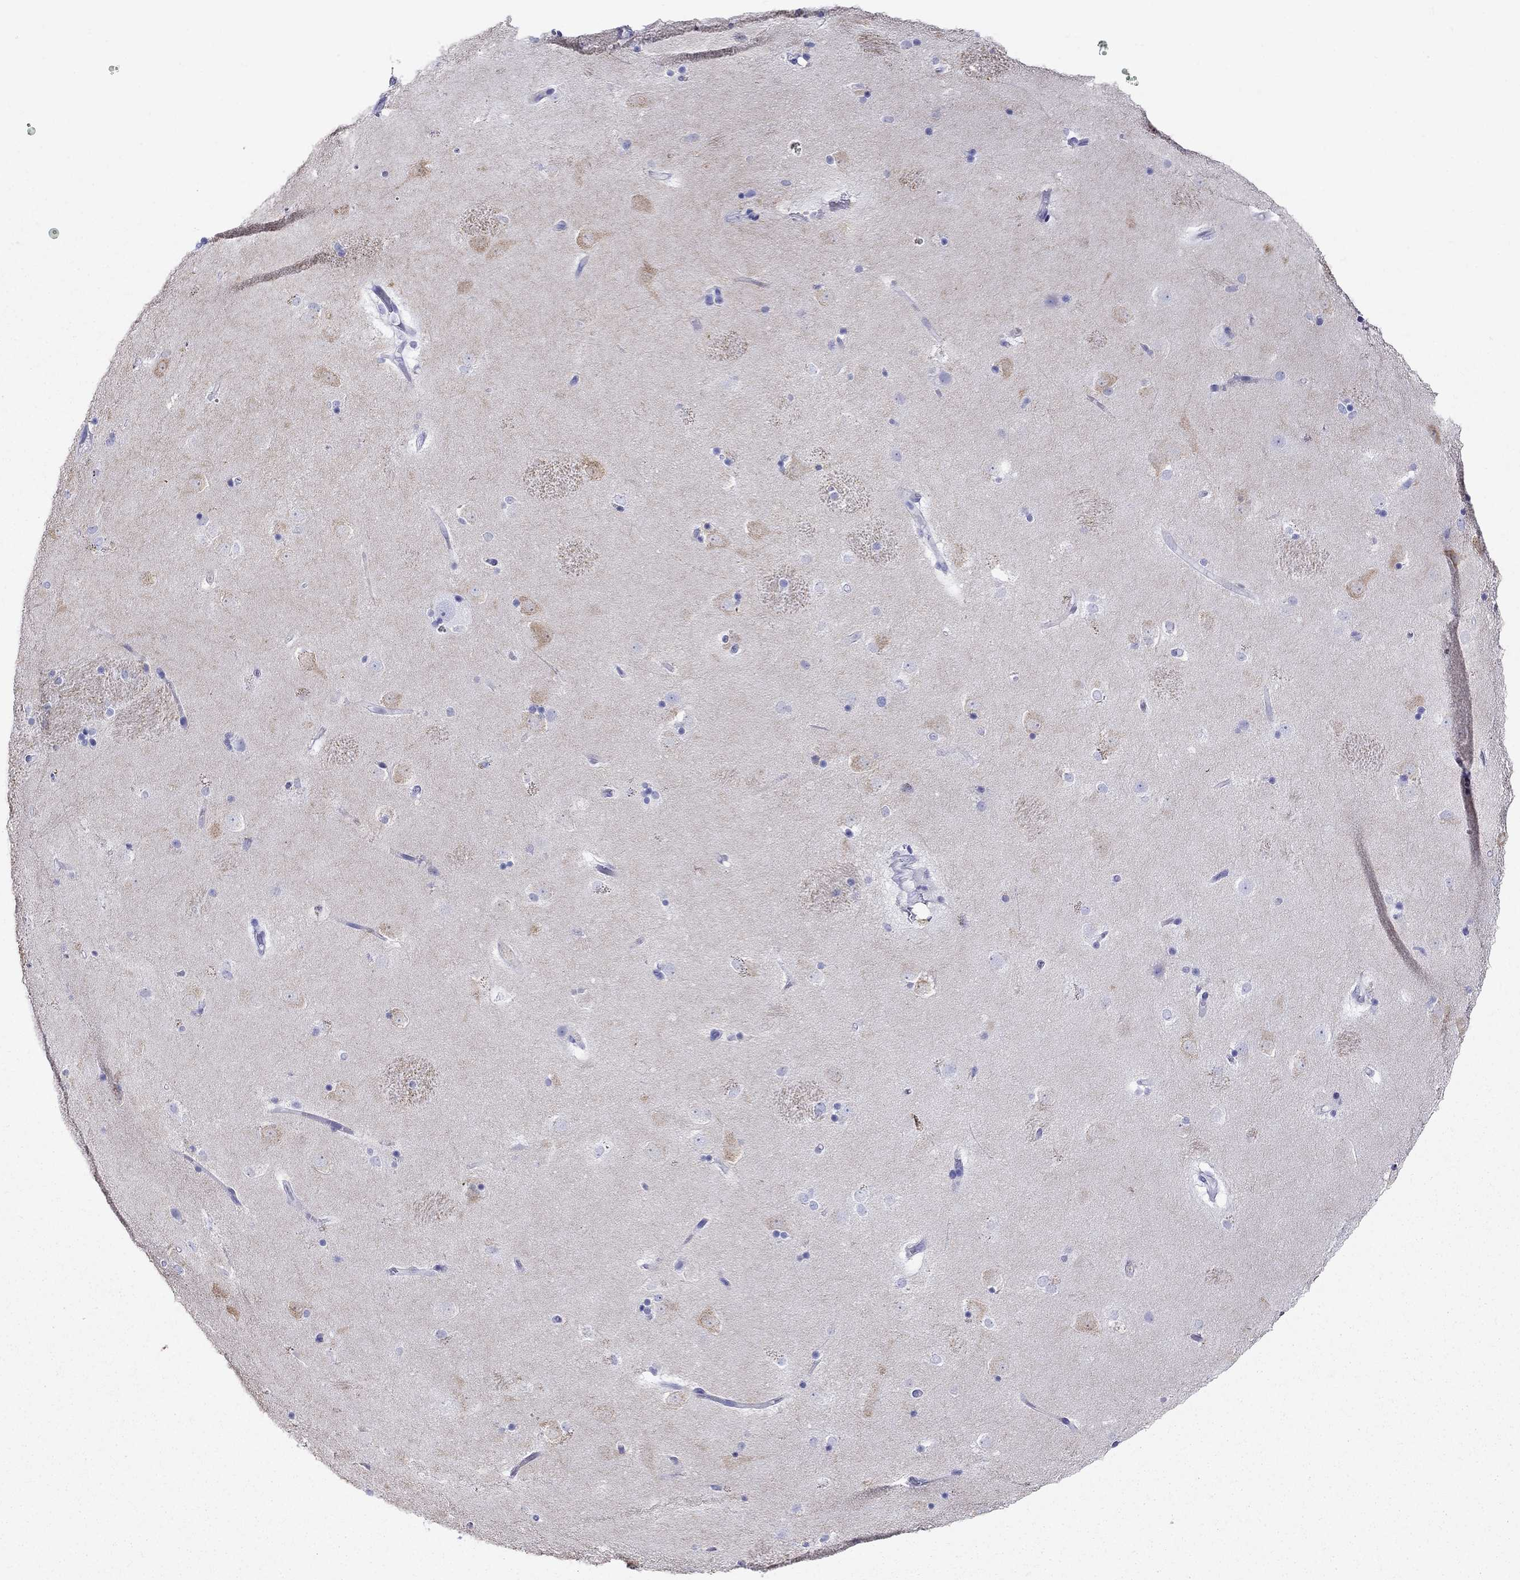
{"staining": {"intensity": "negative", "quantity": "none", "location": "none"}, "tissue": "caudate", "cell_type": "Glial cells", "image_type": "normal", "snomed": [{"axis": "morphology", "description": "Normal tissue, NOS"}, {"axis": "topography", "description": "Lateral ventricle wall"}], "caption": "A photomicrograph of human caudate is negative for staining in glial cells.", "gene": "MC5R", "patient": {"sex": "male", "age": 51}}